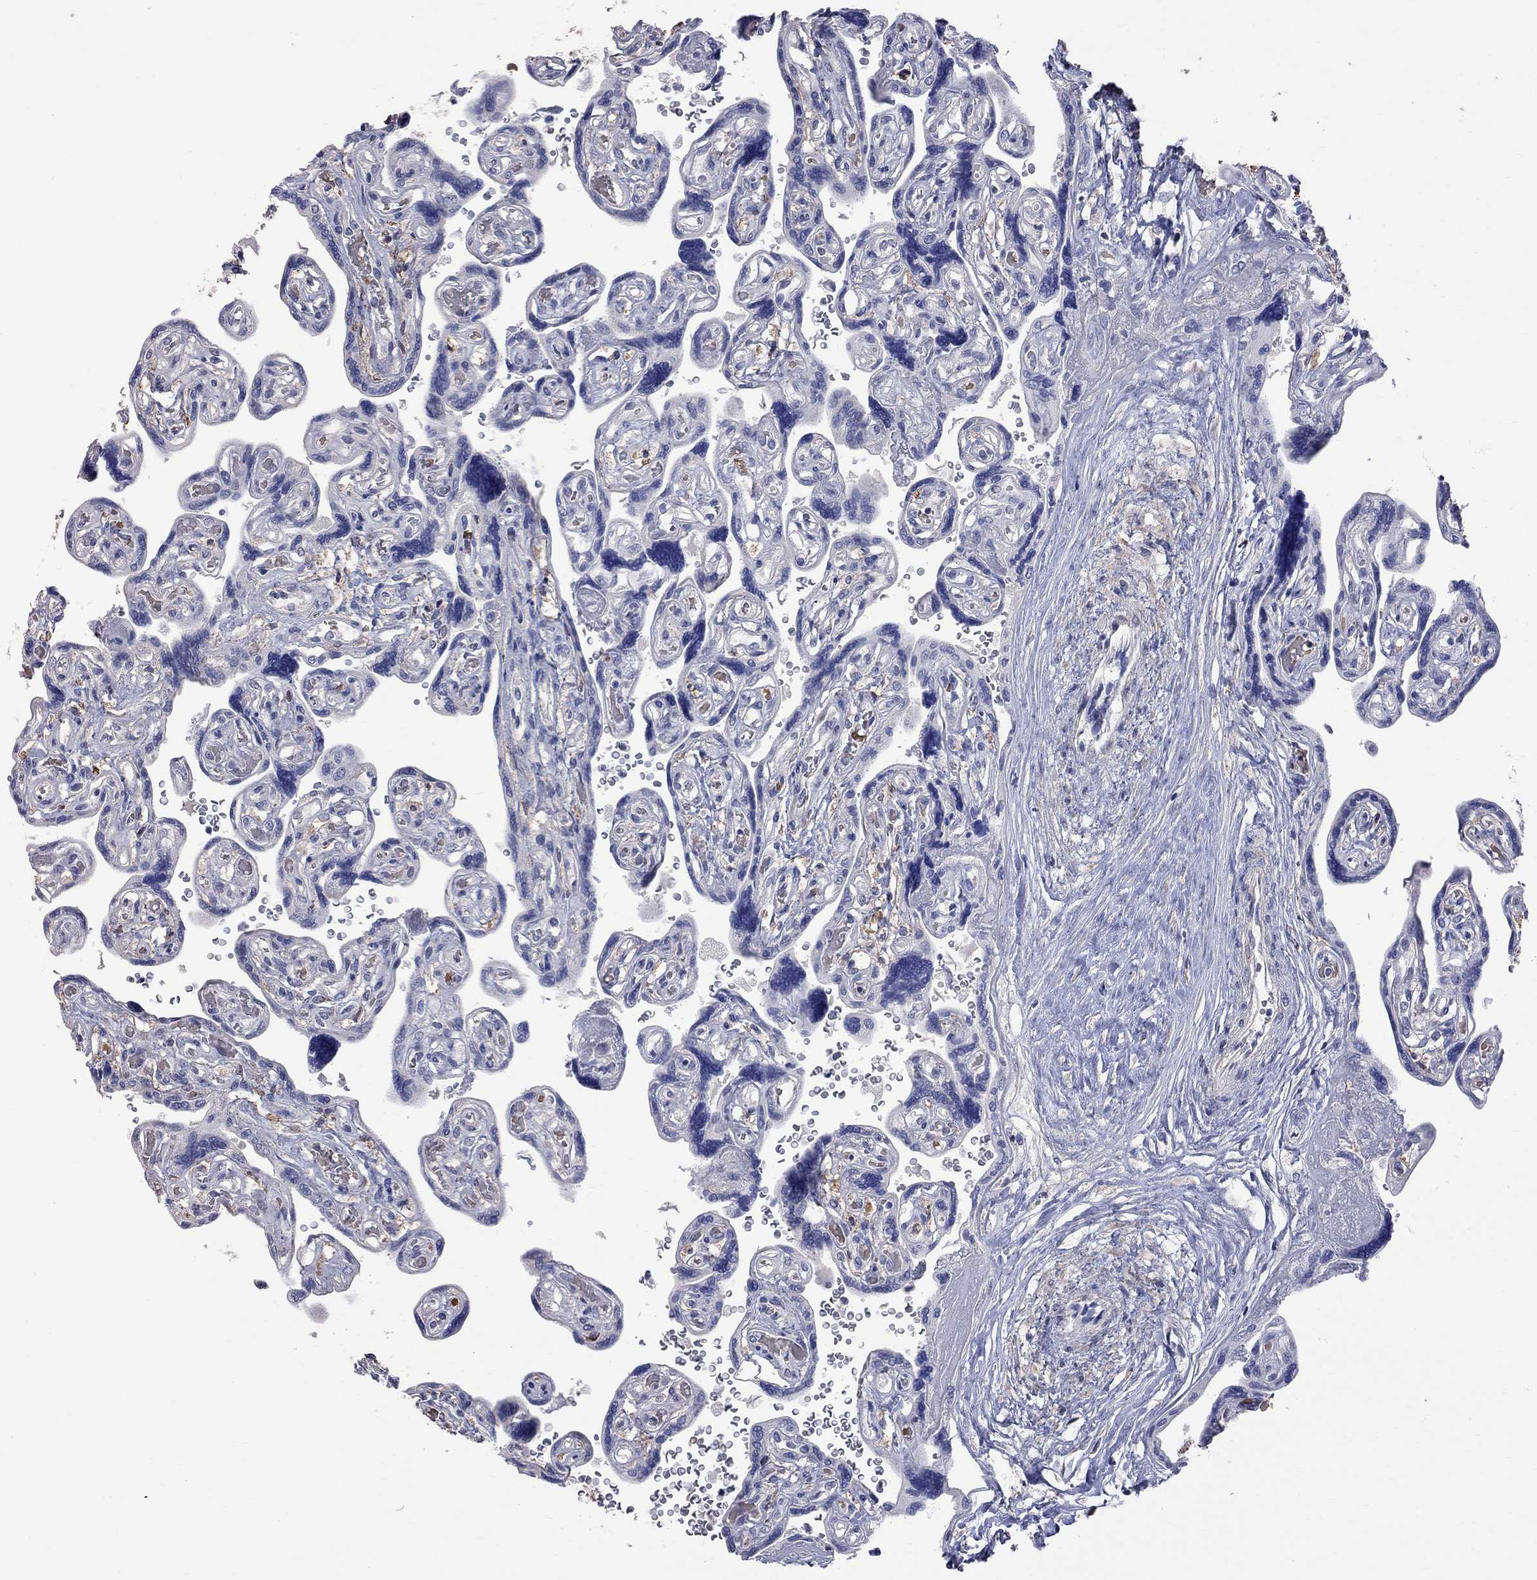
{"staining": {"intensity": "negative", "quantity": "none", "location": "none"}, "tissue": "placenta", "cell_type": "Decidual cells", "image_type": "normal", "snomed": [{"axis": "morphology", "description": "Normal tissue, NOS"}, {"axis": "topography", "description": "Placenta"}], "caption": "This is a histopathology image of immunohistochemistry (IHC) staining of benign placenta, which shows no expression in decidual cells.", "gene": "CKAP2", "patient": {"sex": "female", "age": 32}}